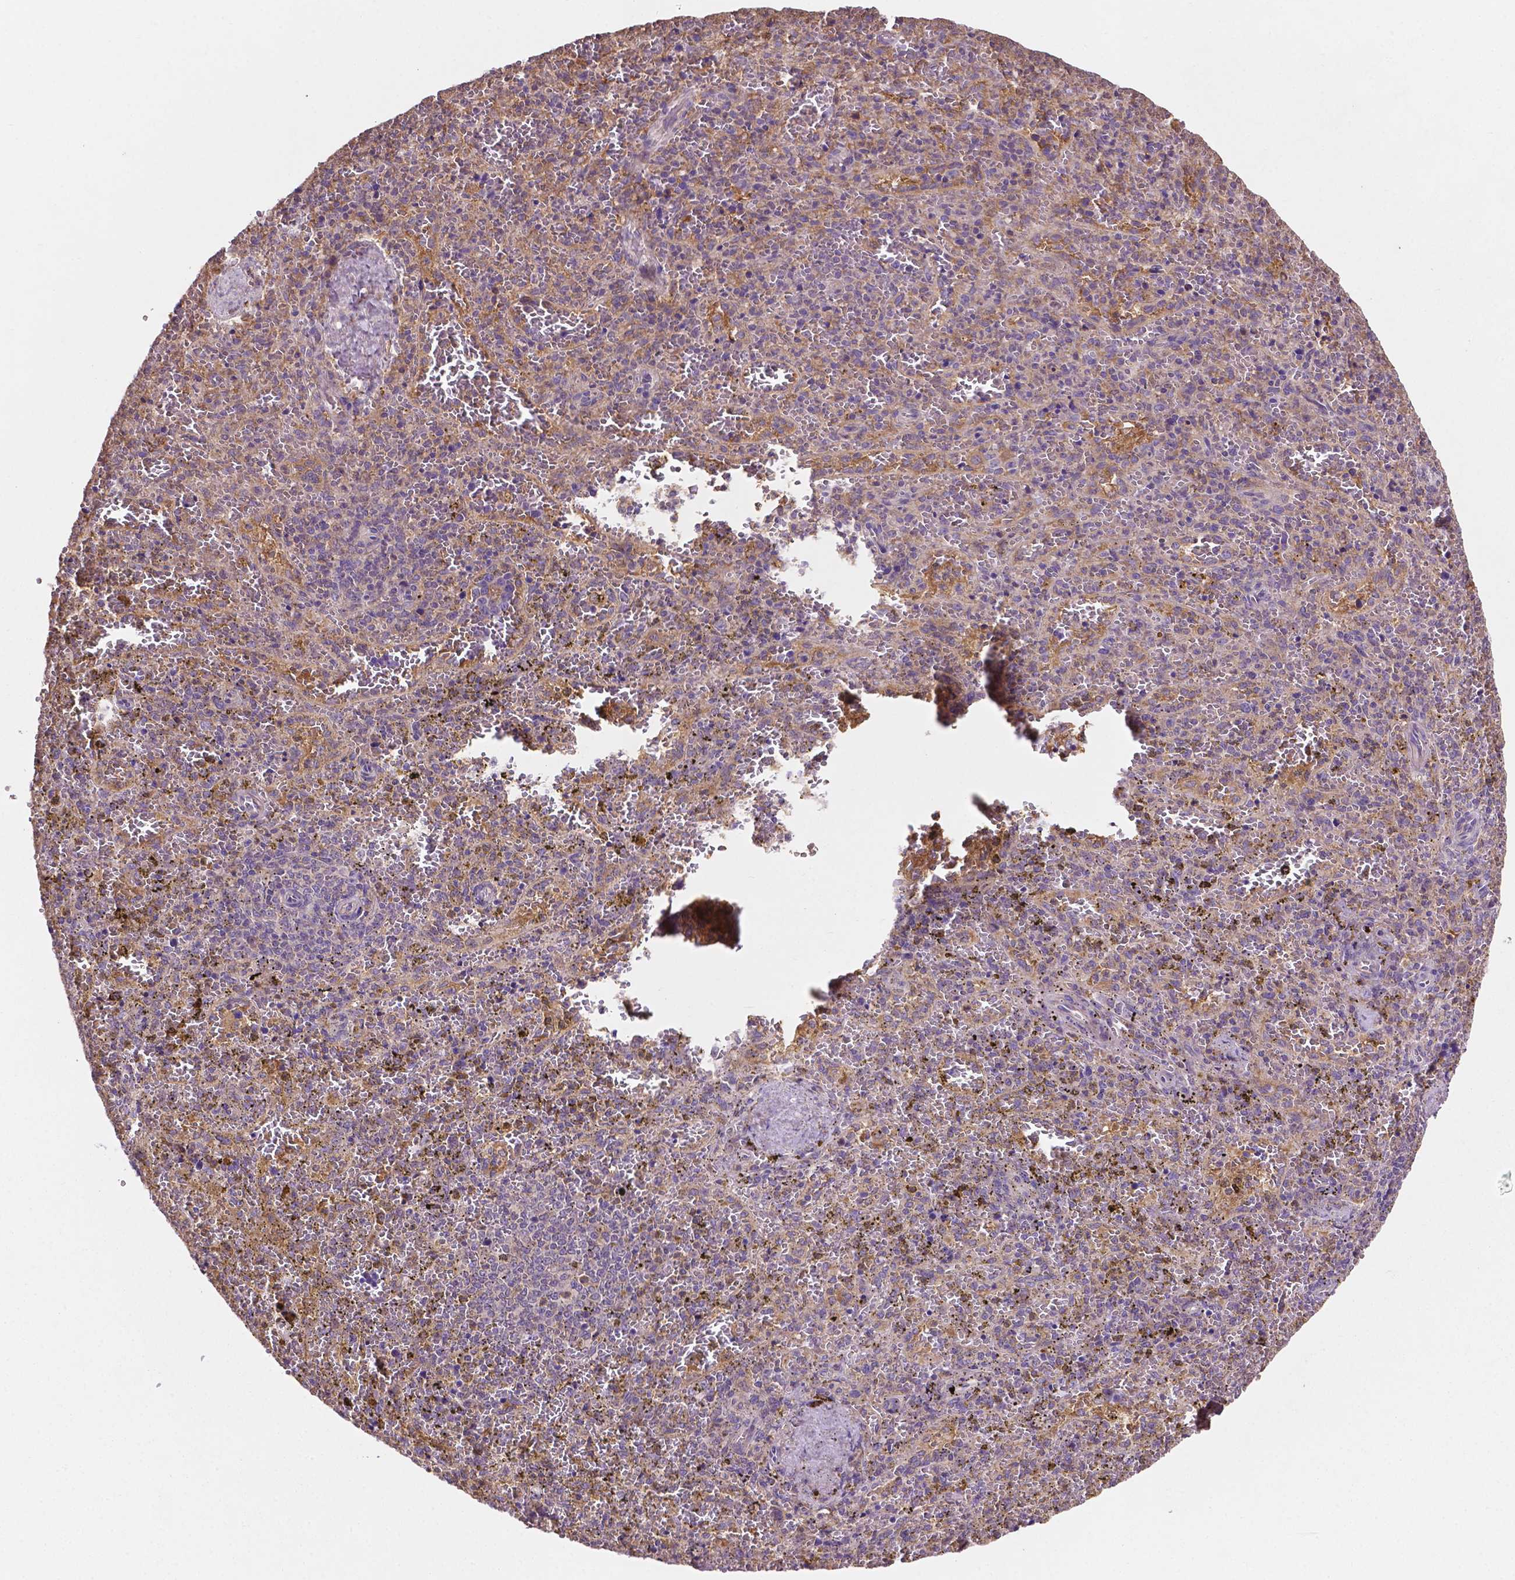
{"staining": {"intensity": "weak", "quantity": "<25%", "location": "cytoplasmic/membranous"}, "tissue": "spleen", "cell_type": "Cells in red pulp", "image_type": "normal", "snomed": [{"axis": "morphology", "description": "Normal tissue, NOS"}, {"axis": "topography", "description": "Spleen"}], "caption": "Protein analysis of normal spleen reveals no significant expression in cells in red pulp.", "gene": "GJA9", "patient": {"sex": "female", "age": 50}}